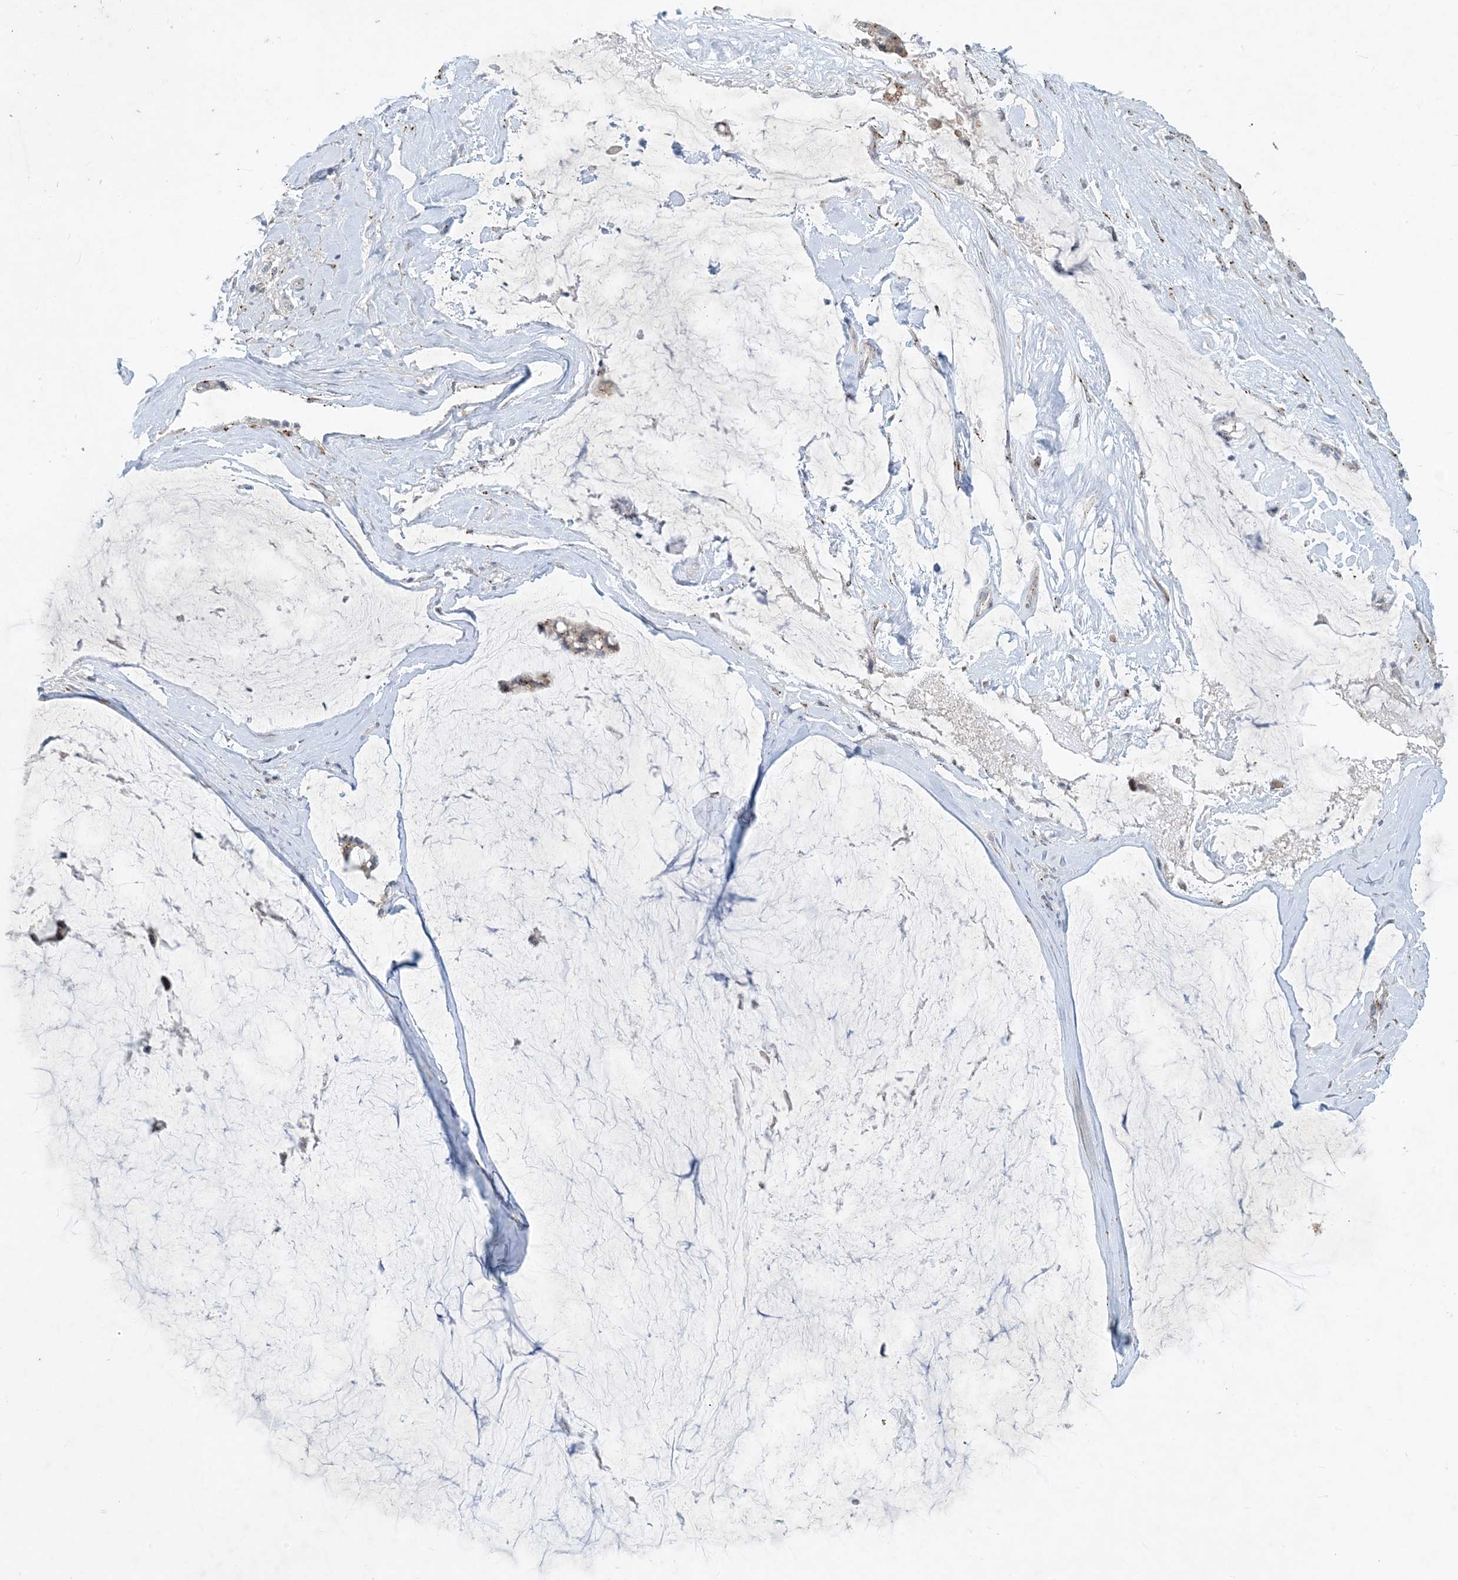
{"staining": {"intensity": "weak", "quantity": ">75%", "location": "cytoplasmic/membranous"}, "tissue": "ovarian cancer", "cell_type": "Tumor cells", "image_type": "cancer", "snomed": [{"axis": "morphology", "description": "Cystadenocarcinoma, mucinous, NOS"}, {"axis": "topography", "description": "Ovary"}], "caption": "Ovarian mucinous cystadenocarcinoma stained with a brown dye exhibits weak cytoplasmic/membranous positive positivity in approximately >75% of tumor cells.", "gene": "CCDC14", "patient": {"sex": "female", "age": 39}}